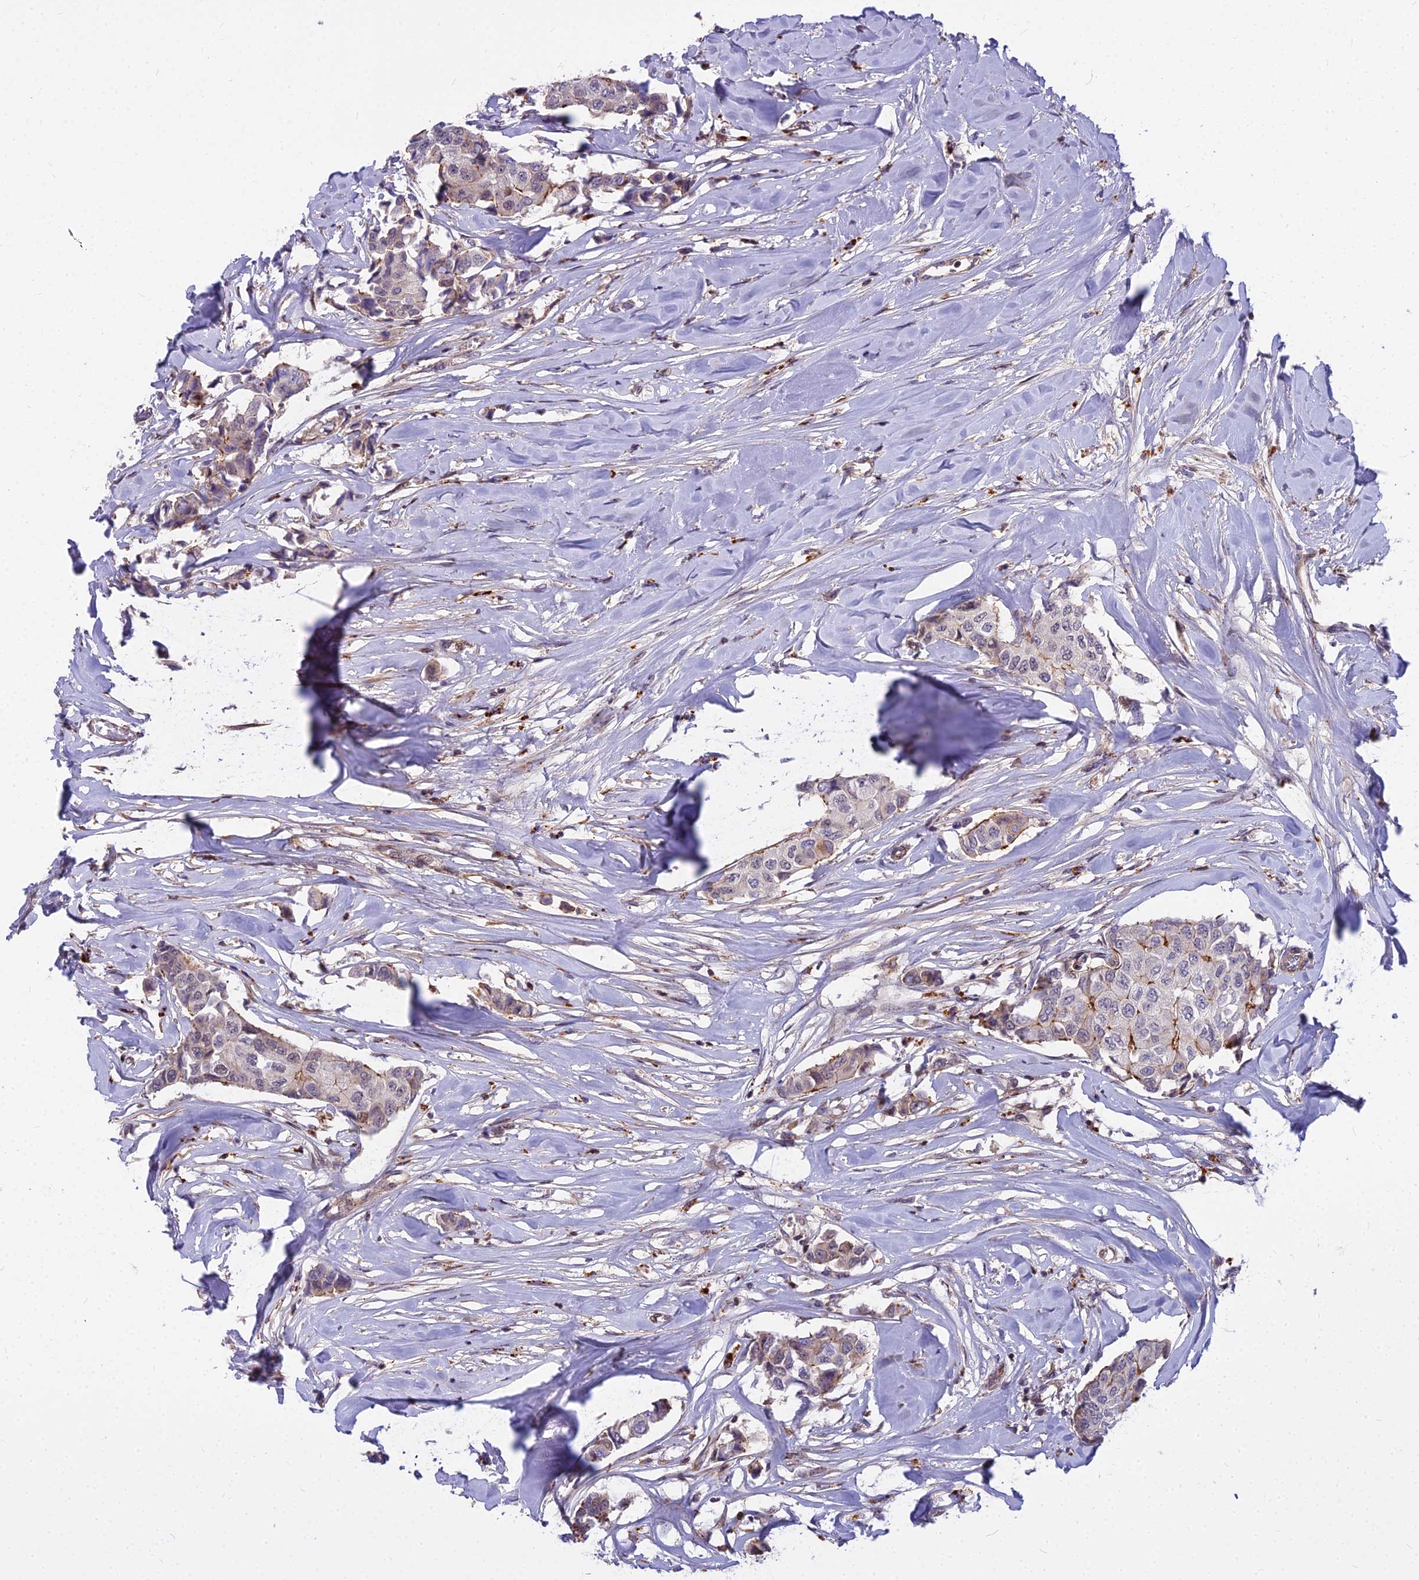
{"staining": {"intensity": "moderate", "quantity": "<25%", "location": "cytoplasmic/membranous"}, "tissue": "breast cancer", "cell_type": "Tumor cells", "image_type": "cancer", "snomed": [{"axis": "morphology", "description": "Duct carcinoma"}, {"axis": "topography", "description": "Breast"}], "caption": "The immunohistochemical stain shows moderate cytoplasmic/membranous staining in tumor cells of breast cancer (infiltrating ductal carcinoma) tissue. Using DAB (3,3'-diaminobenzidine) (brown) and hematoxylin (blue) stains, captured at high magnification using brightfield microscopy.", "gene": "GLYATL3", "patient": {"sex": "female", "age": 80}}